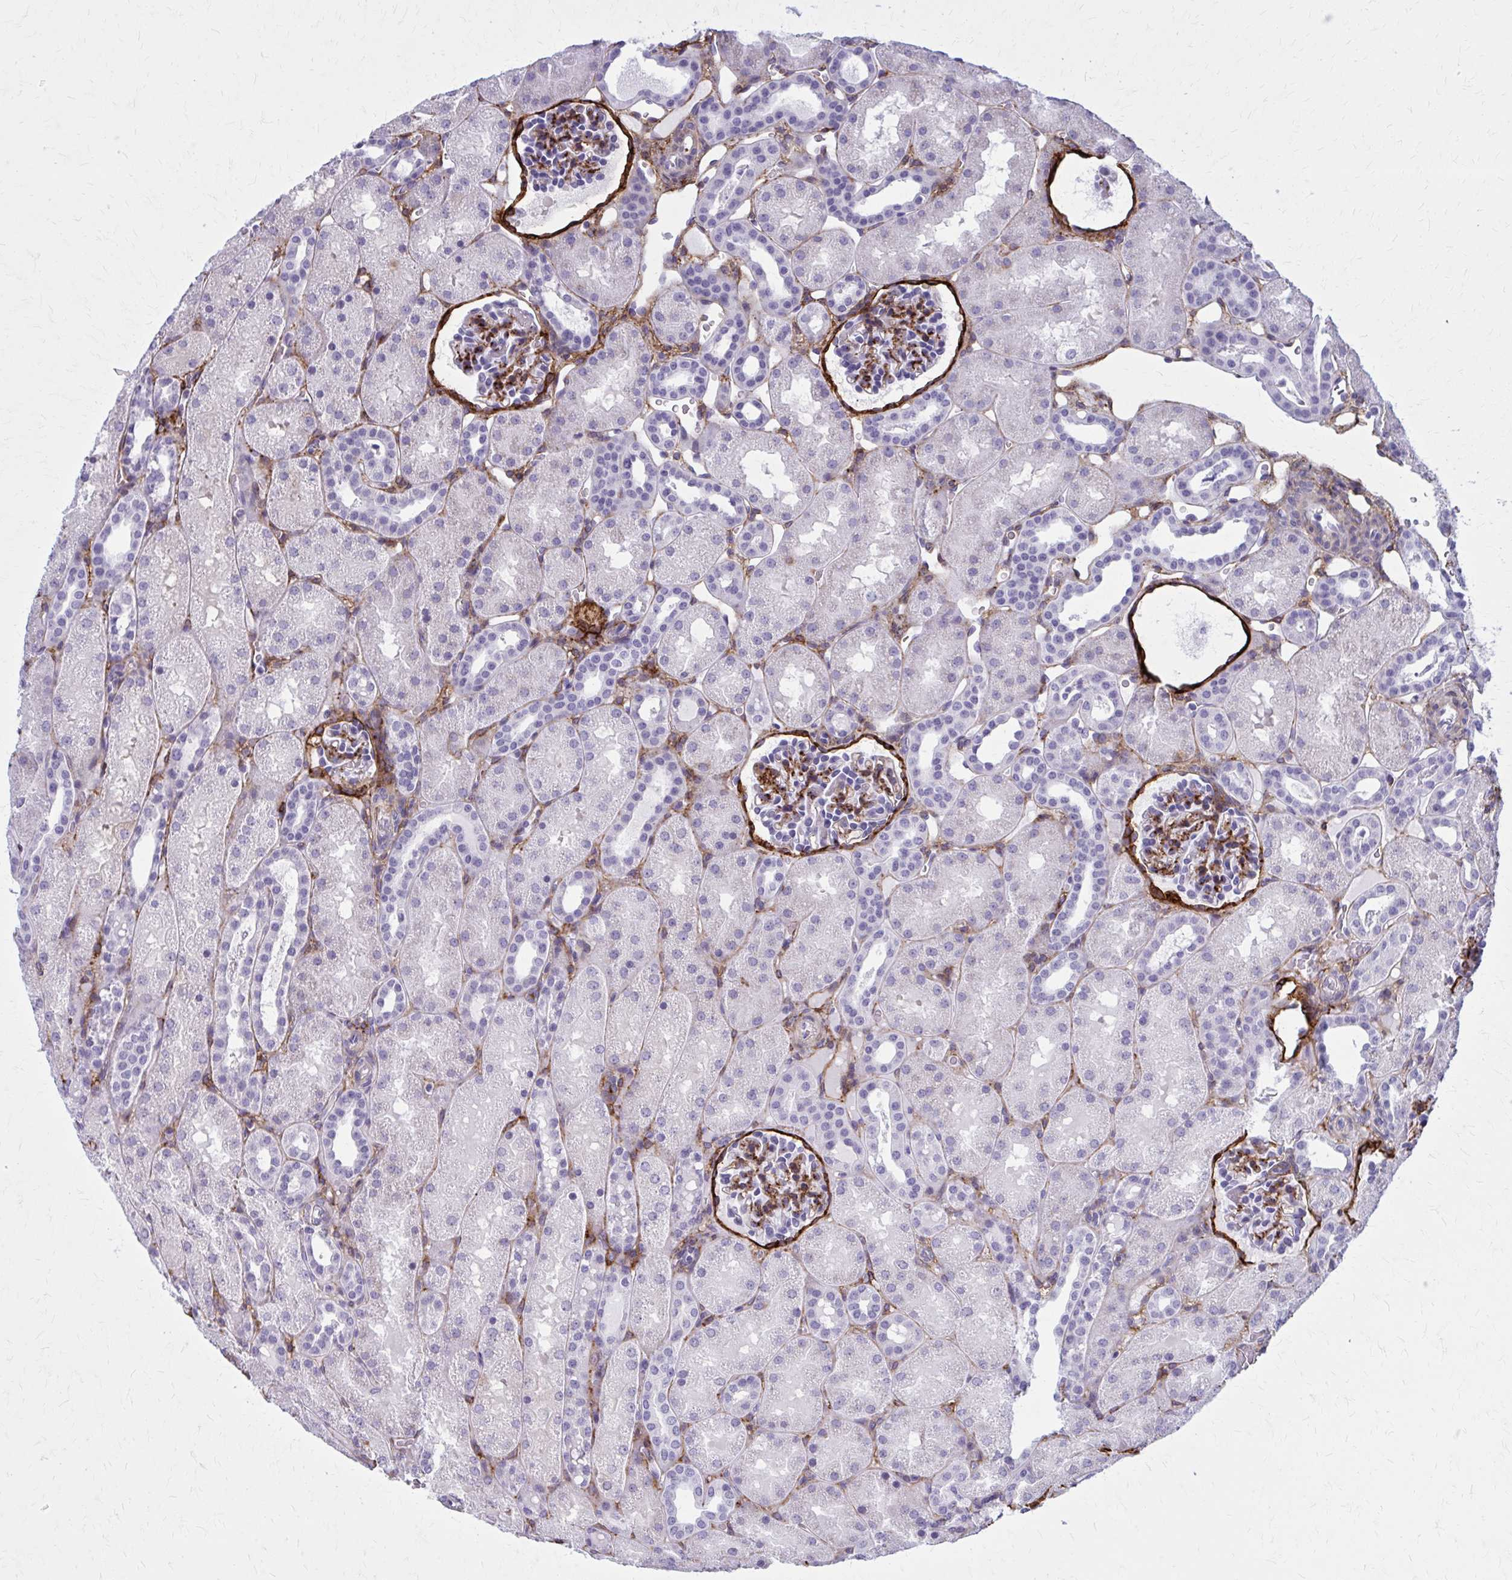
{"staining": {"intensity": "strong", "quantity": "25%-75%", "location": "cytoplasmic/membranous"}, "tissue": "kidney", "cell_type": "Cells in glomeruli", "image_type": "normal", "snomed": [{"axis": "morphology", "description": "Normal tissue, NOS"}, {"axis": "topography", "description": "Kidney"}], "caption": "The image shows a brown stain indicating the presence of a protein in the cytoplasmic/membranous of cells in glomeruli in kidney.", "gene": "AKAP12", "patient": {"sex": "male", "age": 2}}